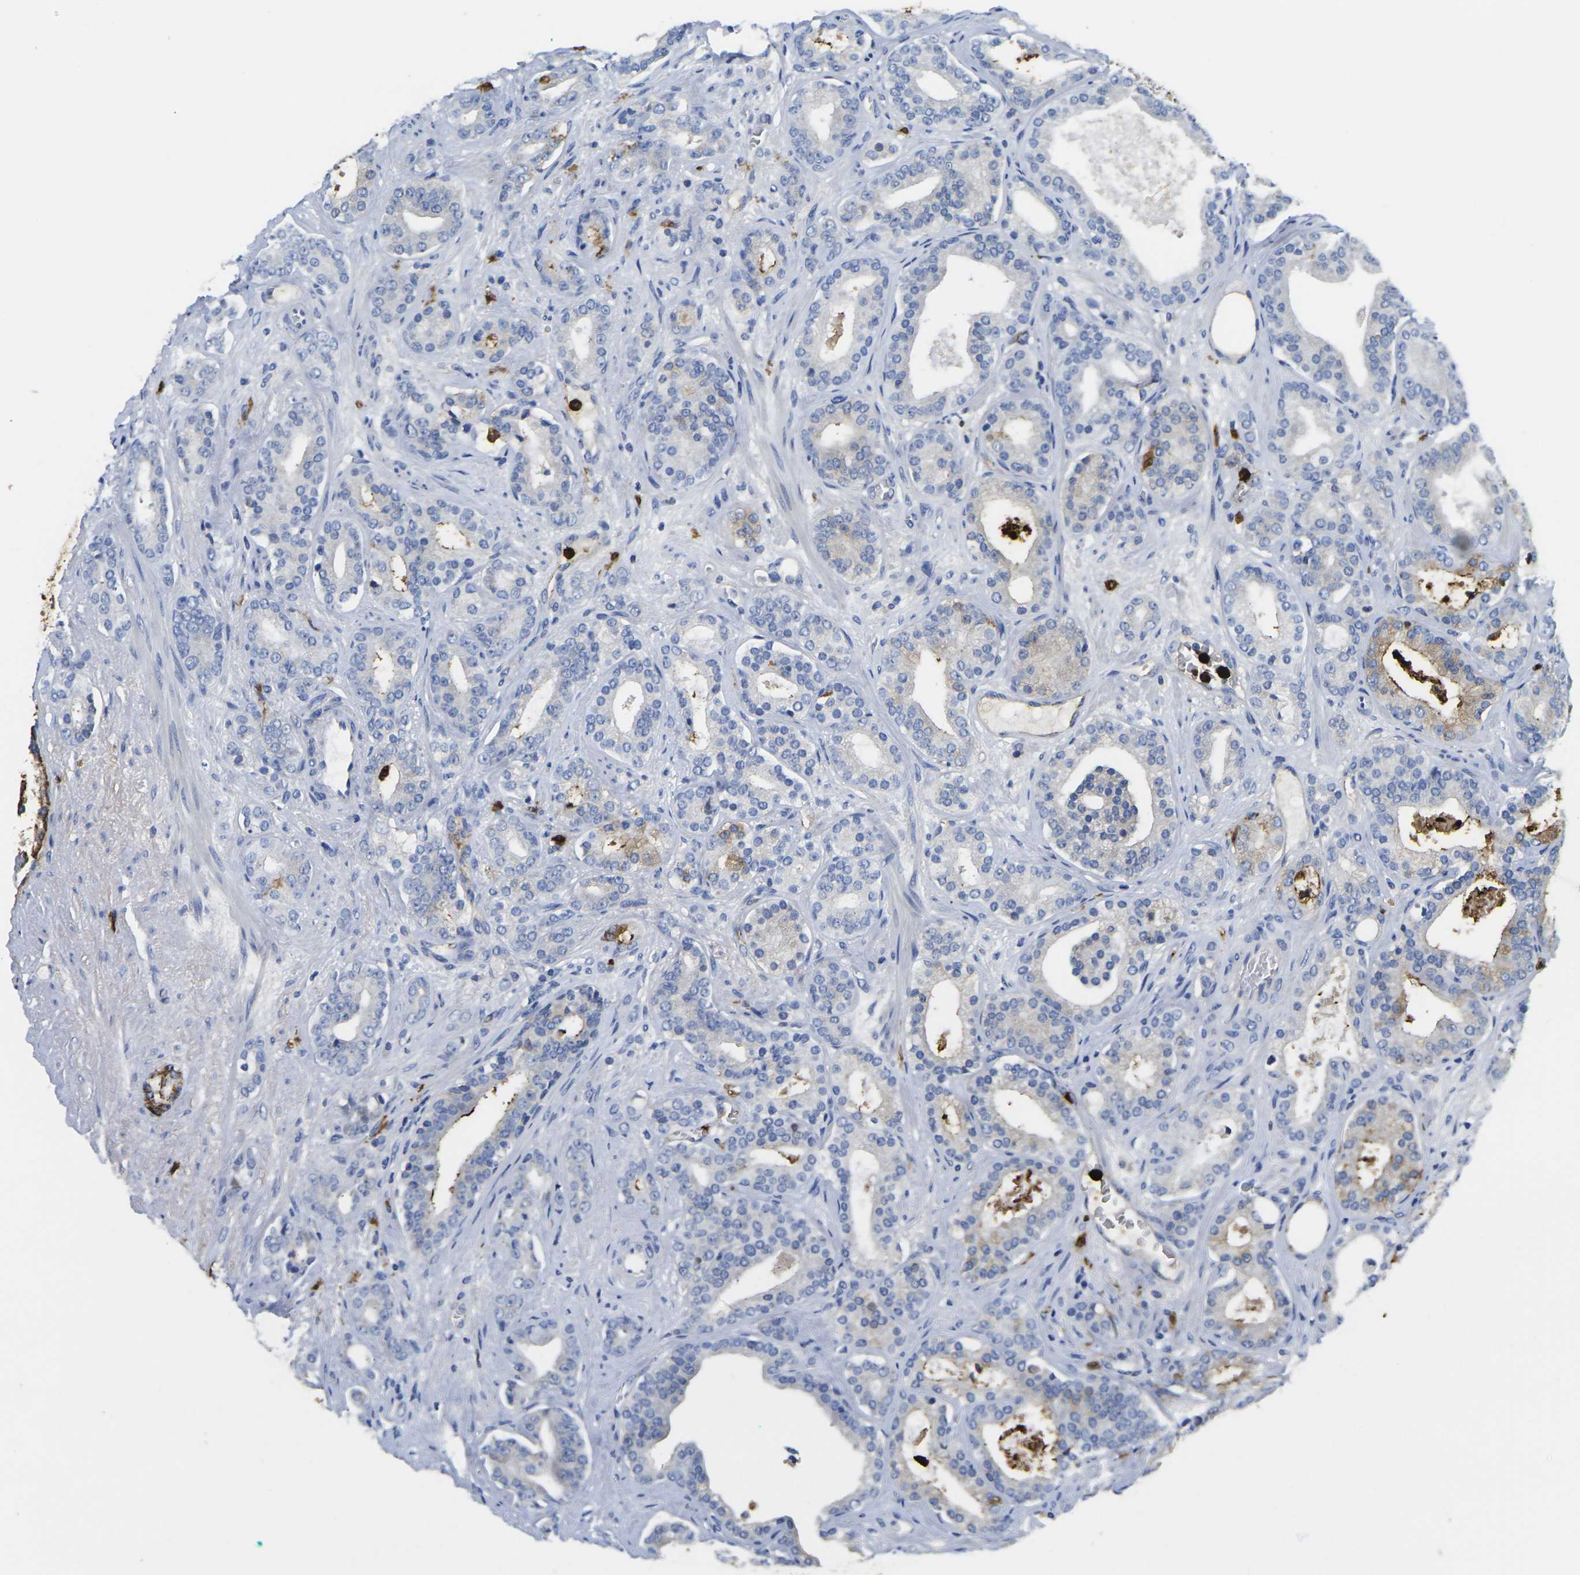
{"staining": {"intensity": "moderate", "quantity": "<25%", "location": "cytoplasmic/membranous"}, "tissue": "prostate cancer", "cell_type": "Tumor cells", "image_type": "cancer", "snomed": [{"axis": "morphology", "description": "Adenocarcinoma, Low grade"}, {"axis": "topography", "description": "Prostate"}], "caption": "Immunohistochemical staining of prostate cancer exhibits low levels of moderate cytoplasmic/membranous protein positivity in approximately <25% of tumor cells. (Brightfield microscopy of DAB IHC at high magnification).", "gene": "S100A9", "patient": {"sex": "male", "age": 63}}